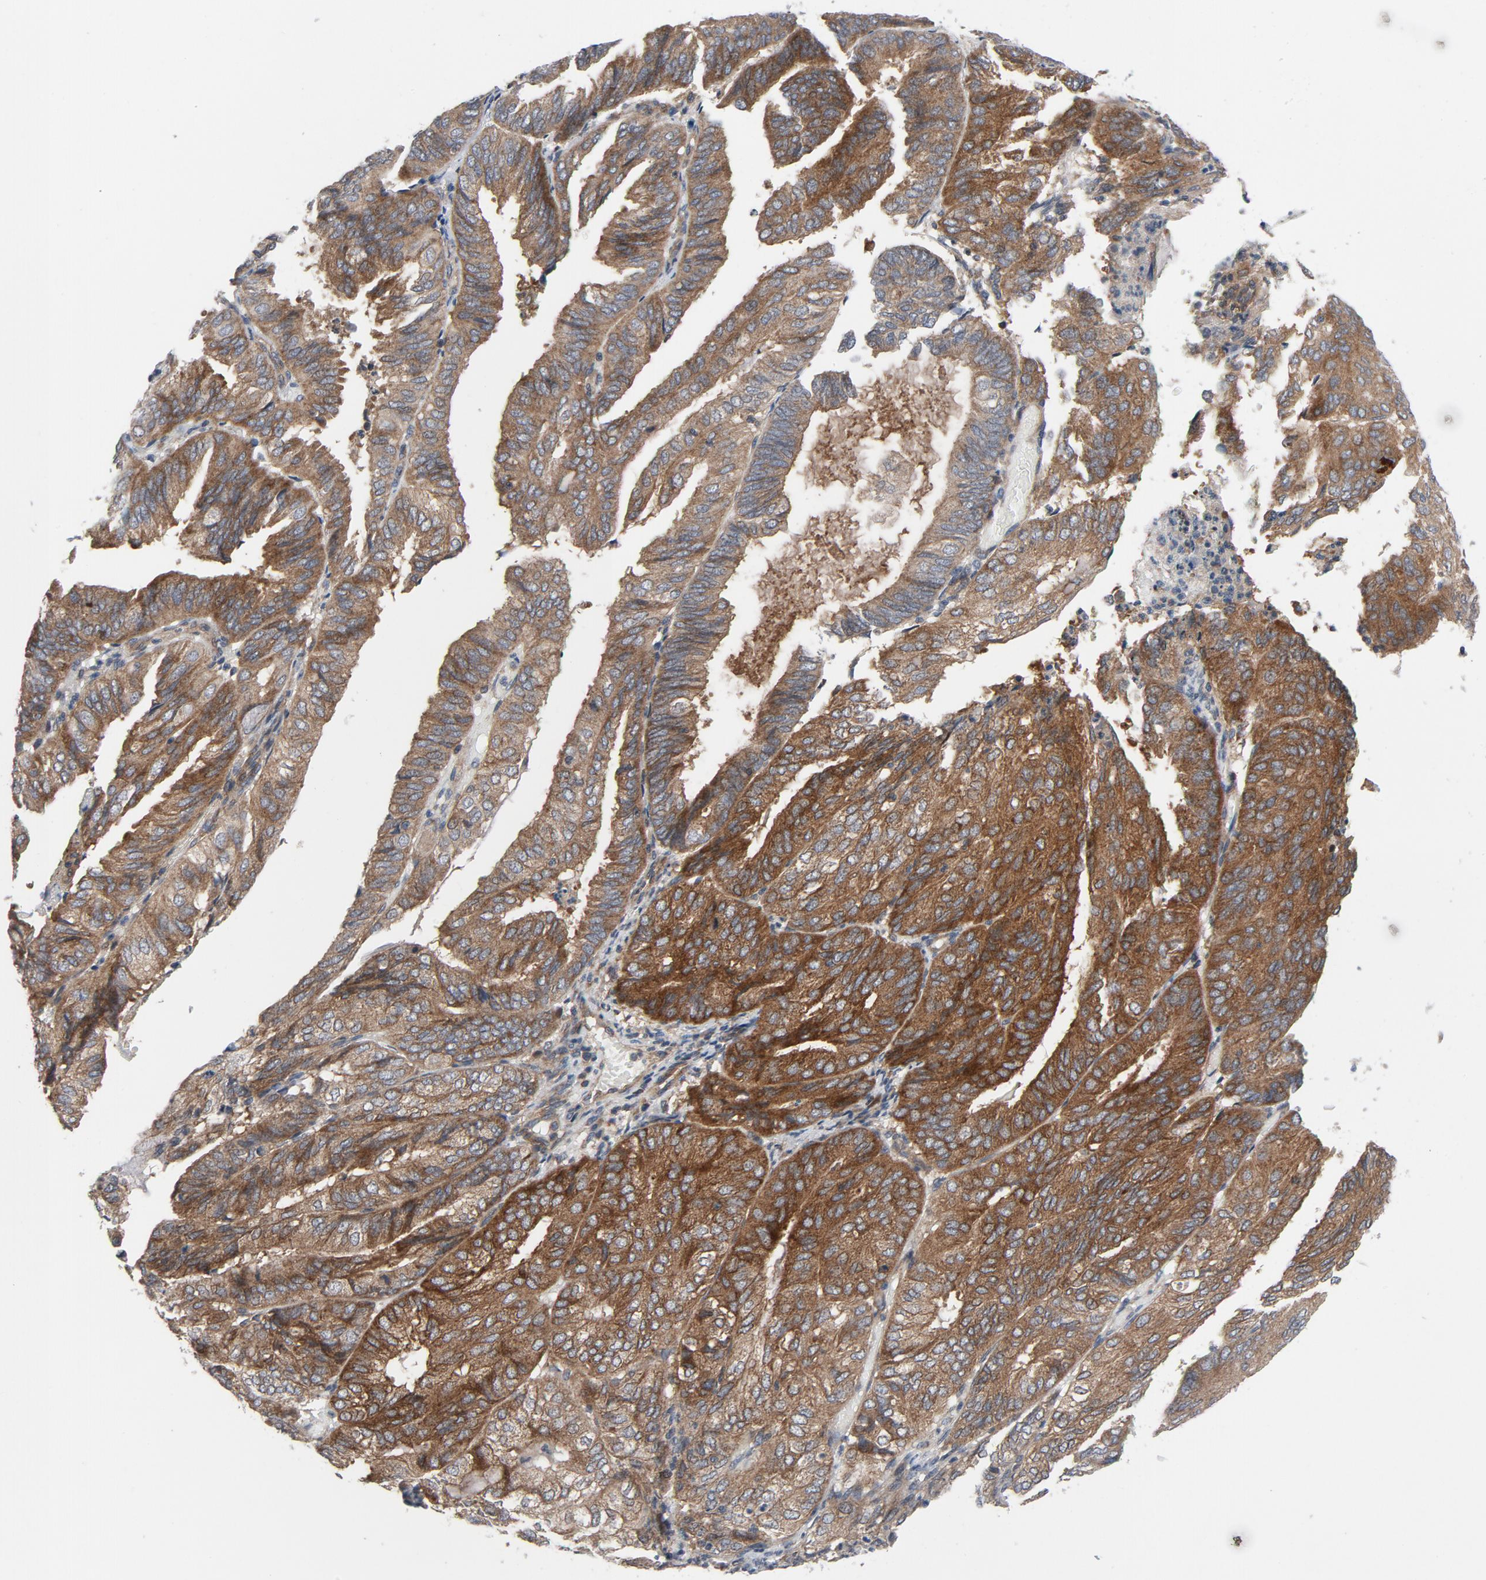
{"staining": {"intensity": "moderate", "quantity": ">75%", "location": "cytoplasmic/membranous"}, "tissue": "endometrial cancer", "cell_type": "Tumor cells", "image_type": "cancer", "snomed": [{"axis": "morphology", "description": "Adenocarcinoma, NOS"}, {"axis": "topography", "description": "Endometrium"}], "caption": "Human endometrial adenocarcinoma stained for a protein (brown) shows moderate cytoplasmic/membranous positive expression in approximately >75% of tumor cells.", "gene": "TSG101", "patient": {"sex": "female", "age": 59}}